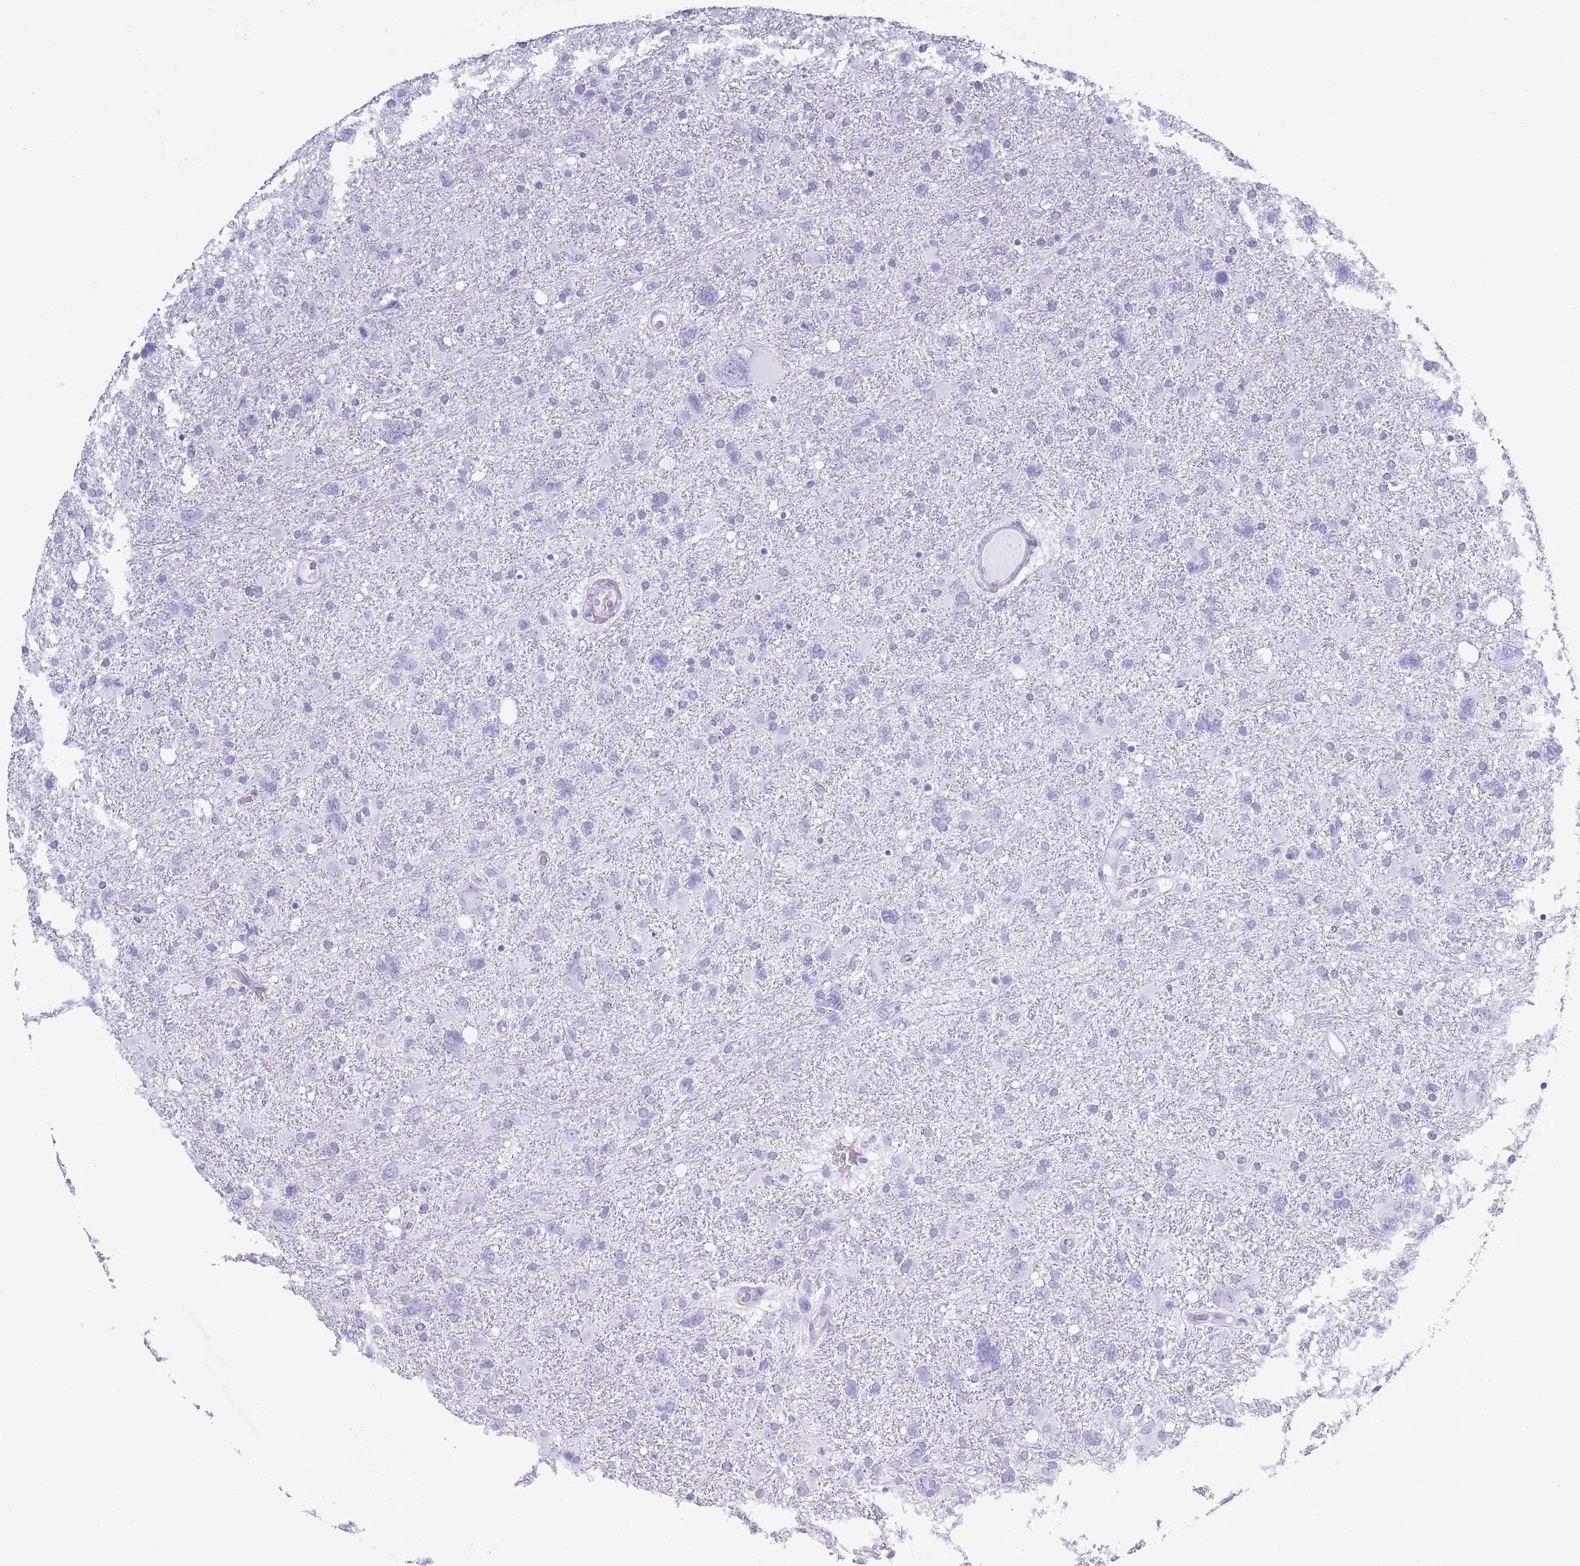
{"staining": {"intensity": "negative", "quantity": "none", "location": "none"}, "tissue": "glioma", "cell_type": "Tumor cells", "image_type": "cancer", "snomed": [{"axis": "morphology", "description": "Glioma, malignant, High grade"}, {"axis": "topography", "description": "Brain"}], "caption": "This is a image of immunohistochemistry staining of glioma, which shows no staining in tumor cells.", "gene": "OR7C1", "patient": {"sex": "male", "age": 61}}